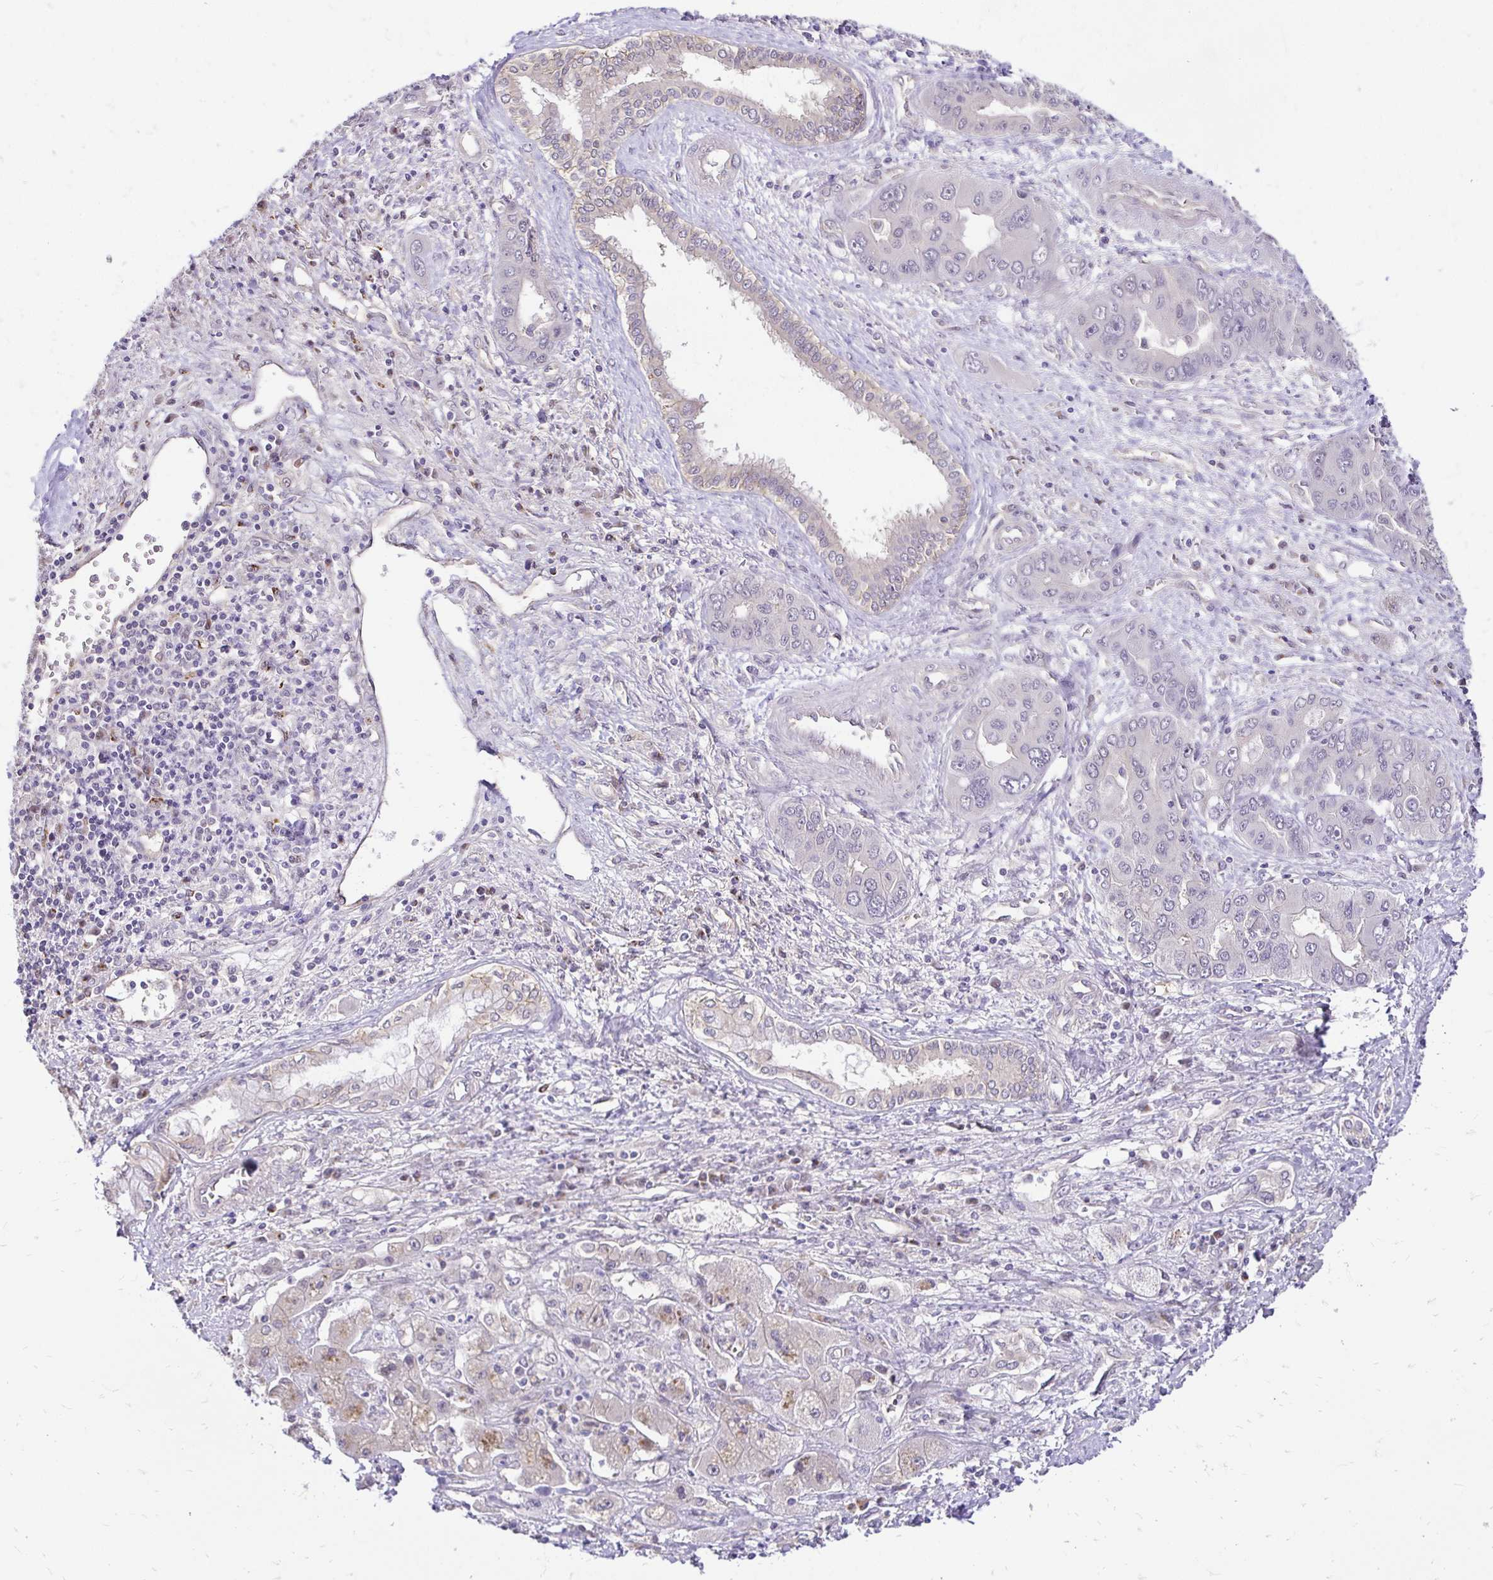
{"staining": {"intensity": "negative", "quantity": "none", "location": "none"}, "tissue": "liver cancer", "cell_type": "Tumor cells", "image_type": "cancer", "snomed": [{"axis": "morphology", "description": "Cholangiocarcinoma"}, {"axis": "topography", "description": "Liver"}], "caption": "Protein analysis of liver cancer displays no significant positivity in tumor cells.", "gene": "SLC9A1", "patient": {"sex": "male", "age": 67}}